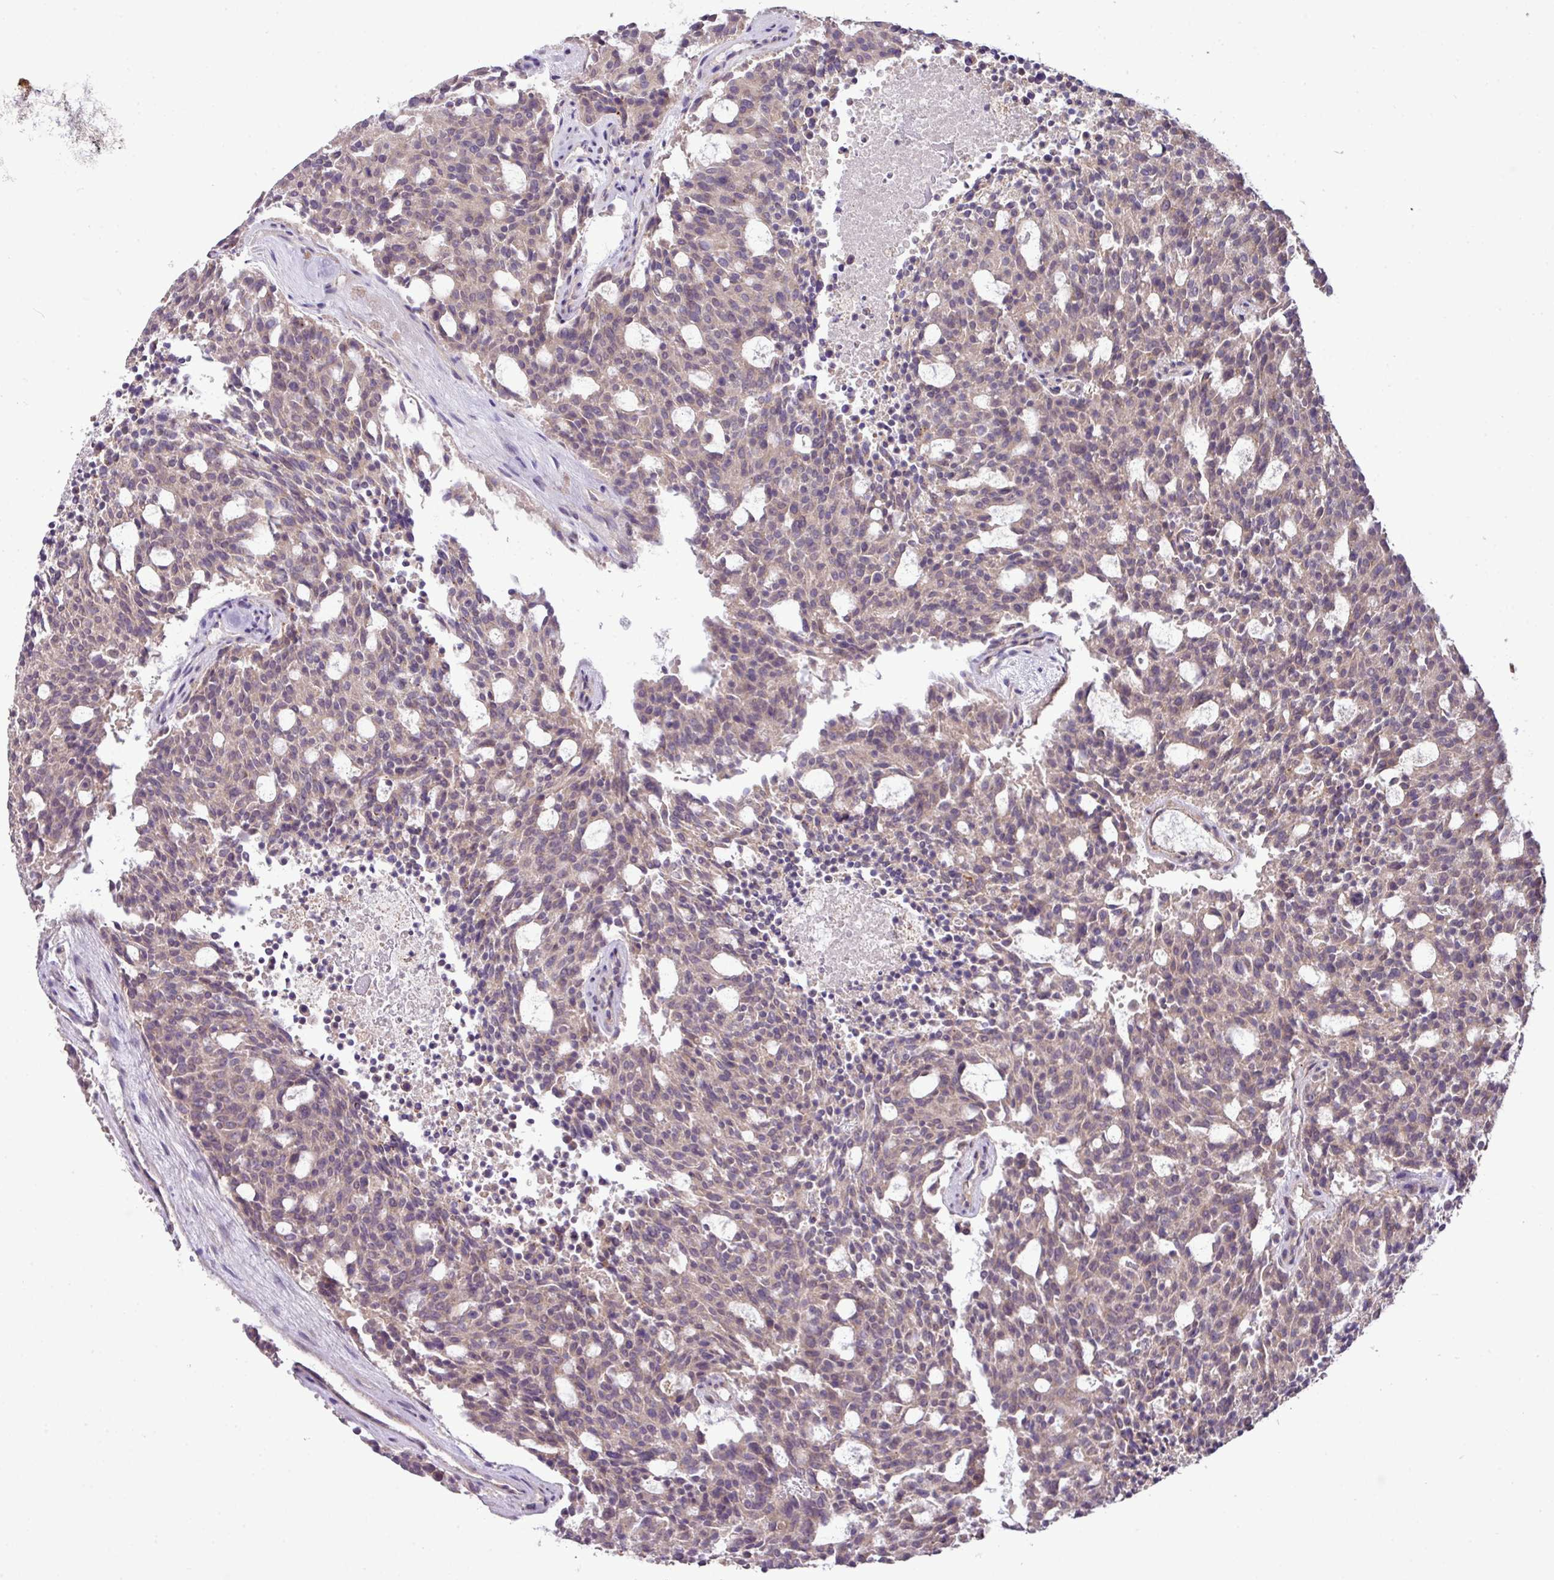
{"staining": {"intensity": "weak", "quantity": "25%-75%", "location": "cytoplasmic/membranous"}, "tissue": "carcinoid", "cell_type": "Tumor cells", "image_type": "cancer", "snomed": [{"axis": "morphology", "description": "Carcinoid, malignant, NOS"}, {"axis": "topography", "description": "Pancreas"}], "caption": "An immunohistochemistry micrograph of tumor tissue is shown. Protein staining in brown highlights weak cytoplasmic/membranous positivity in carcinoid within tumor cells.", "gene": "XIAP", "patient": {"sex": "female", "age": 54}}